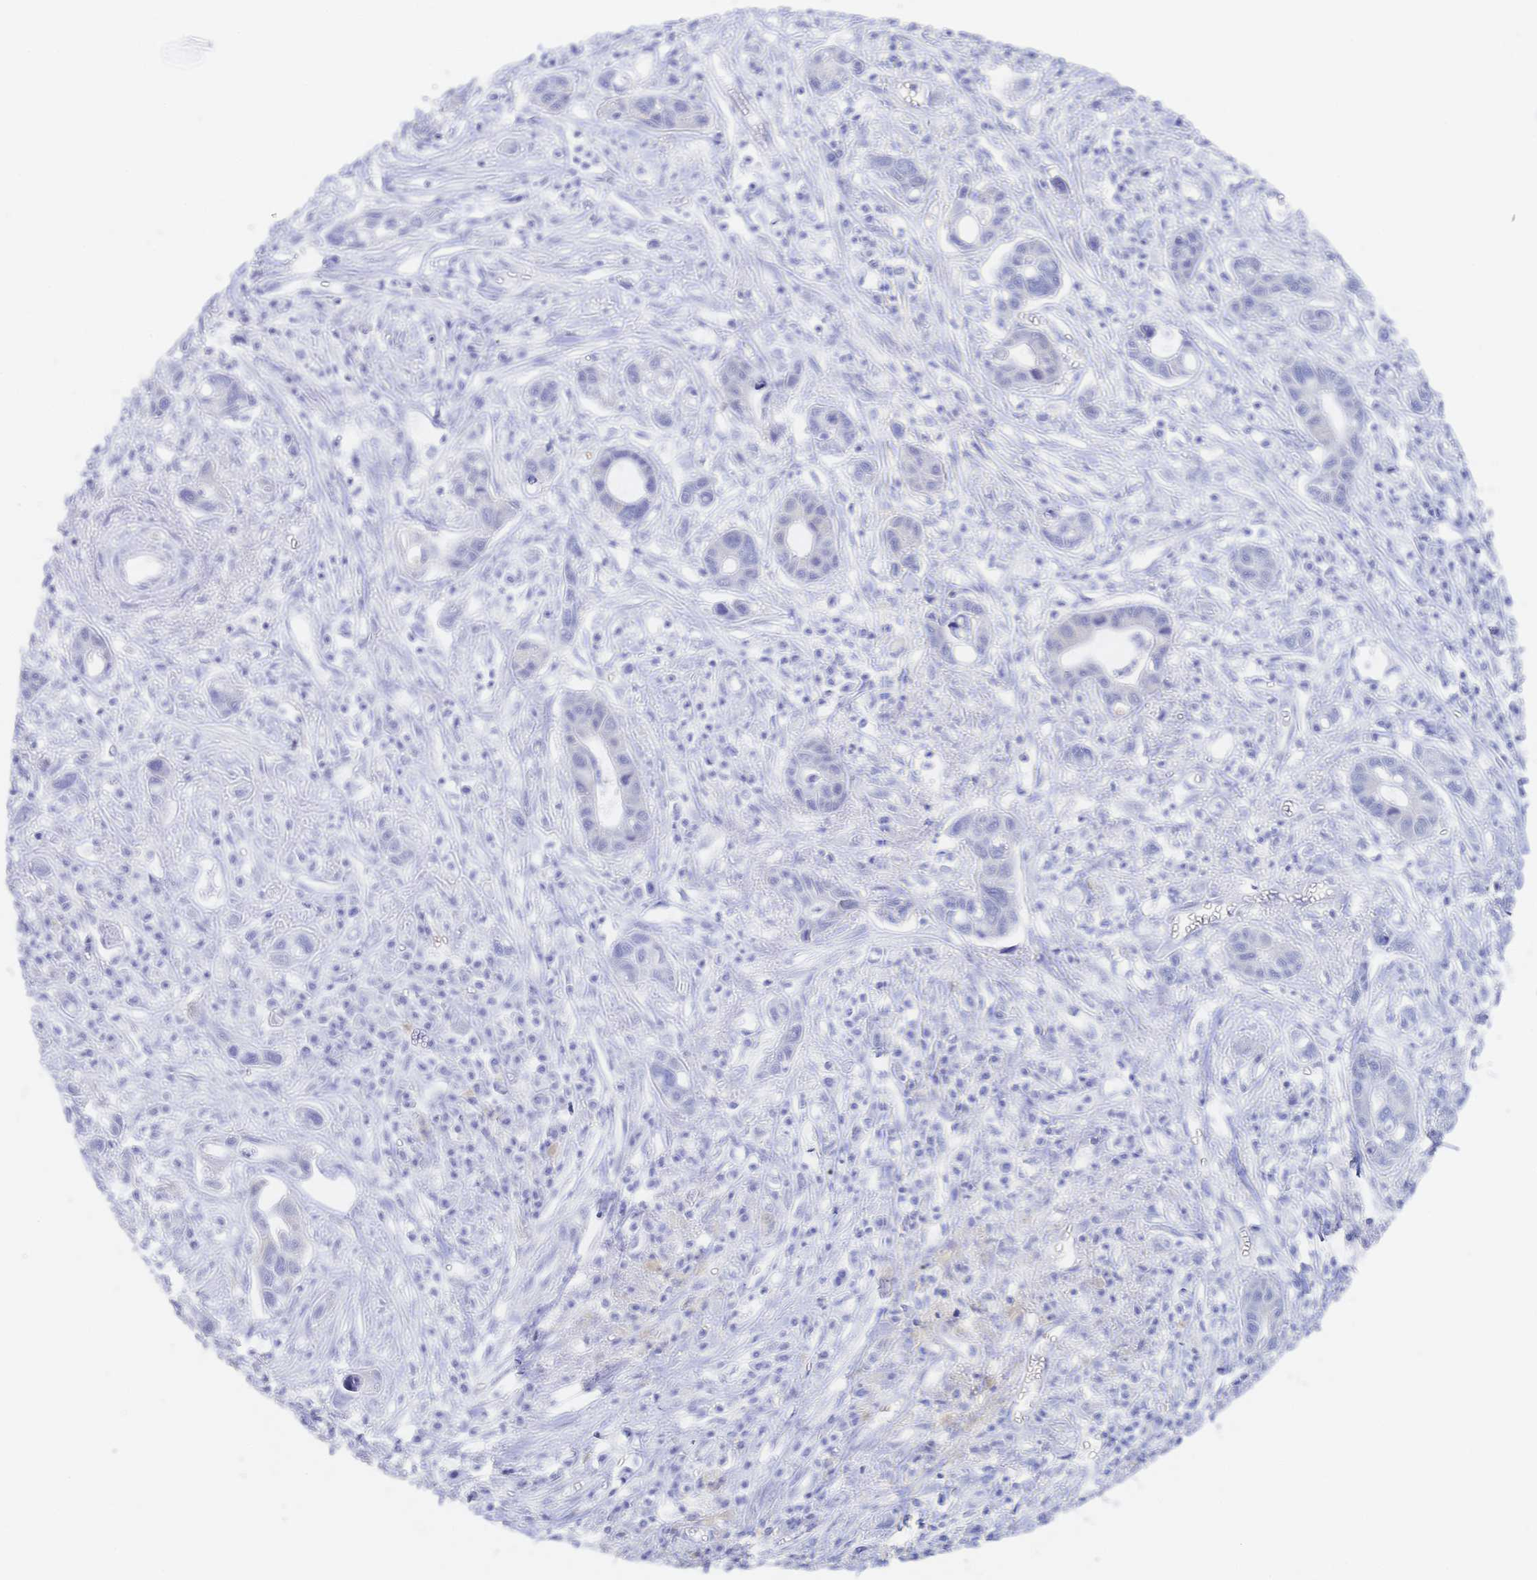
{"staining": {"intensity": "negative", "quantity": "none", "location": "none"}, "tissue": "liver cancer", "cell_type": "Tumor cells", "image_type": "cancer", "snomed": [{"axis": "morphology", "description": "Cholangiocarcinoma"}, {"axis": "topography", "description": "Liver"}], "caption": "There is no significant positivity in tumor cells of liver cancer (cholangiocarcinoma). (DAB IHC, high magnification).", "gene": "RRM1", "patient": {"sex": "male", "age": 58}}